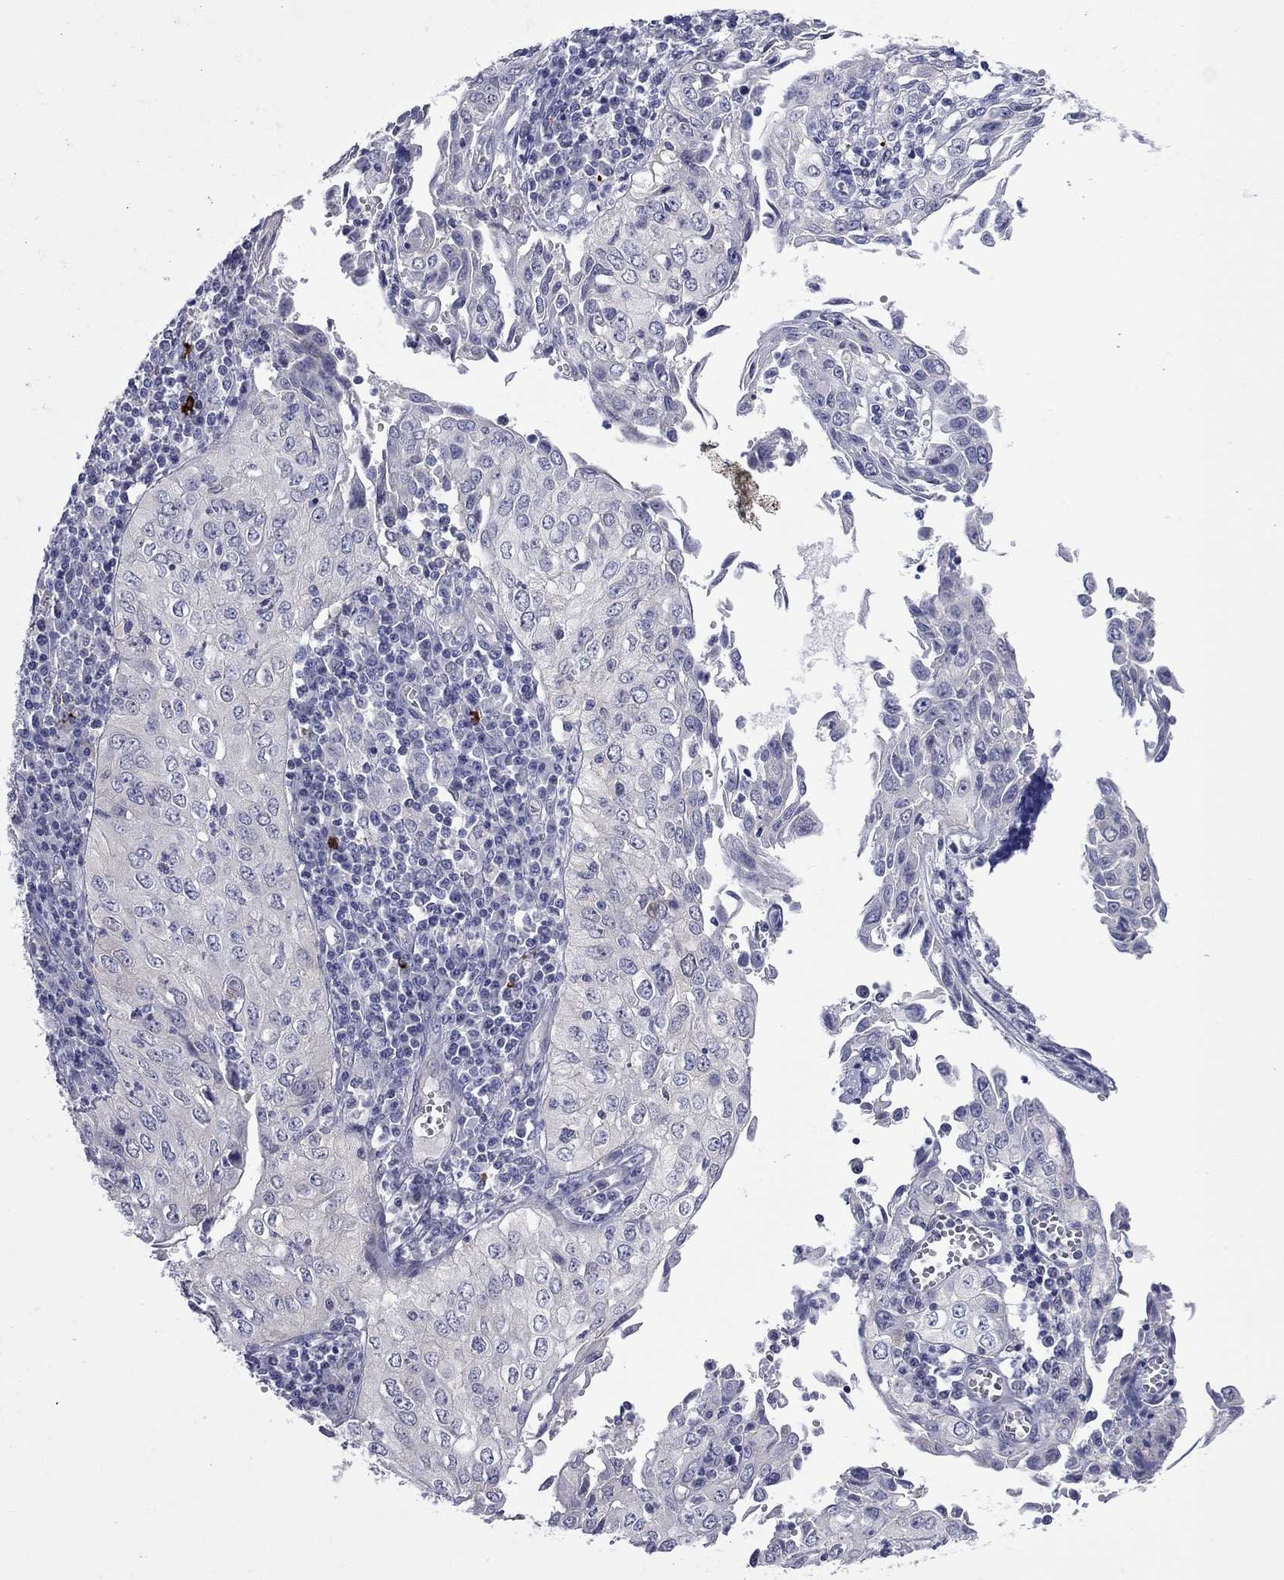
{"staining": {"intensity": "negative", "quantity": "none", "location": "none"}, "tissue": "cervical cancer", "cell_type": "Tumor cells", "image_type": "cancer", "snomed": [{"axis": "morphology", "description": "Squamous cell carcinoma, NOS"}, {"axis": "topography", "description": "Cervix"}], "caption": "Immunohistochemistry image of neoplastic tissue: human cervical squamous cell carcinoma stained with DAB (3,3'-diaminobenzidine) demonstrates no significant protein positivity in tumor cells.", "gene": "CTNNBIP1", "patient": {"sex": "female", "age": 24}}